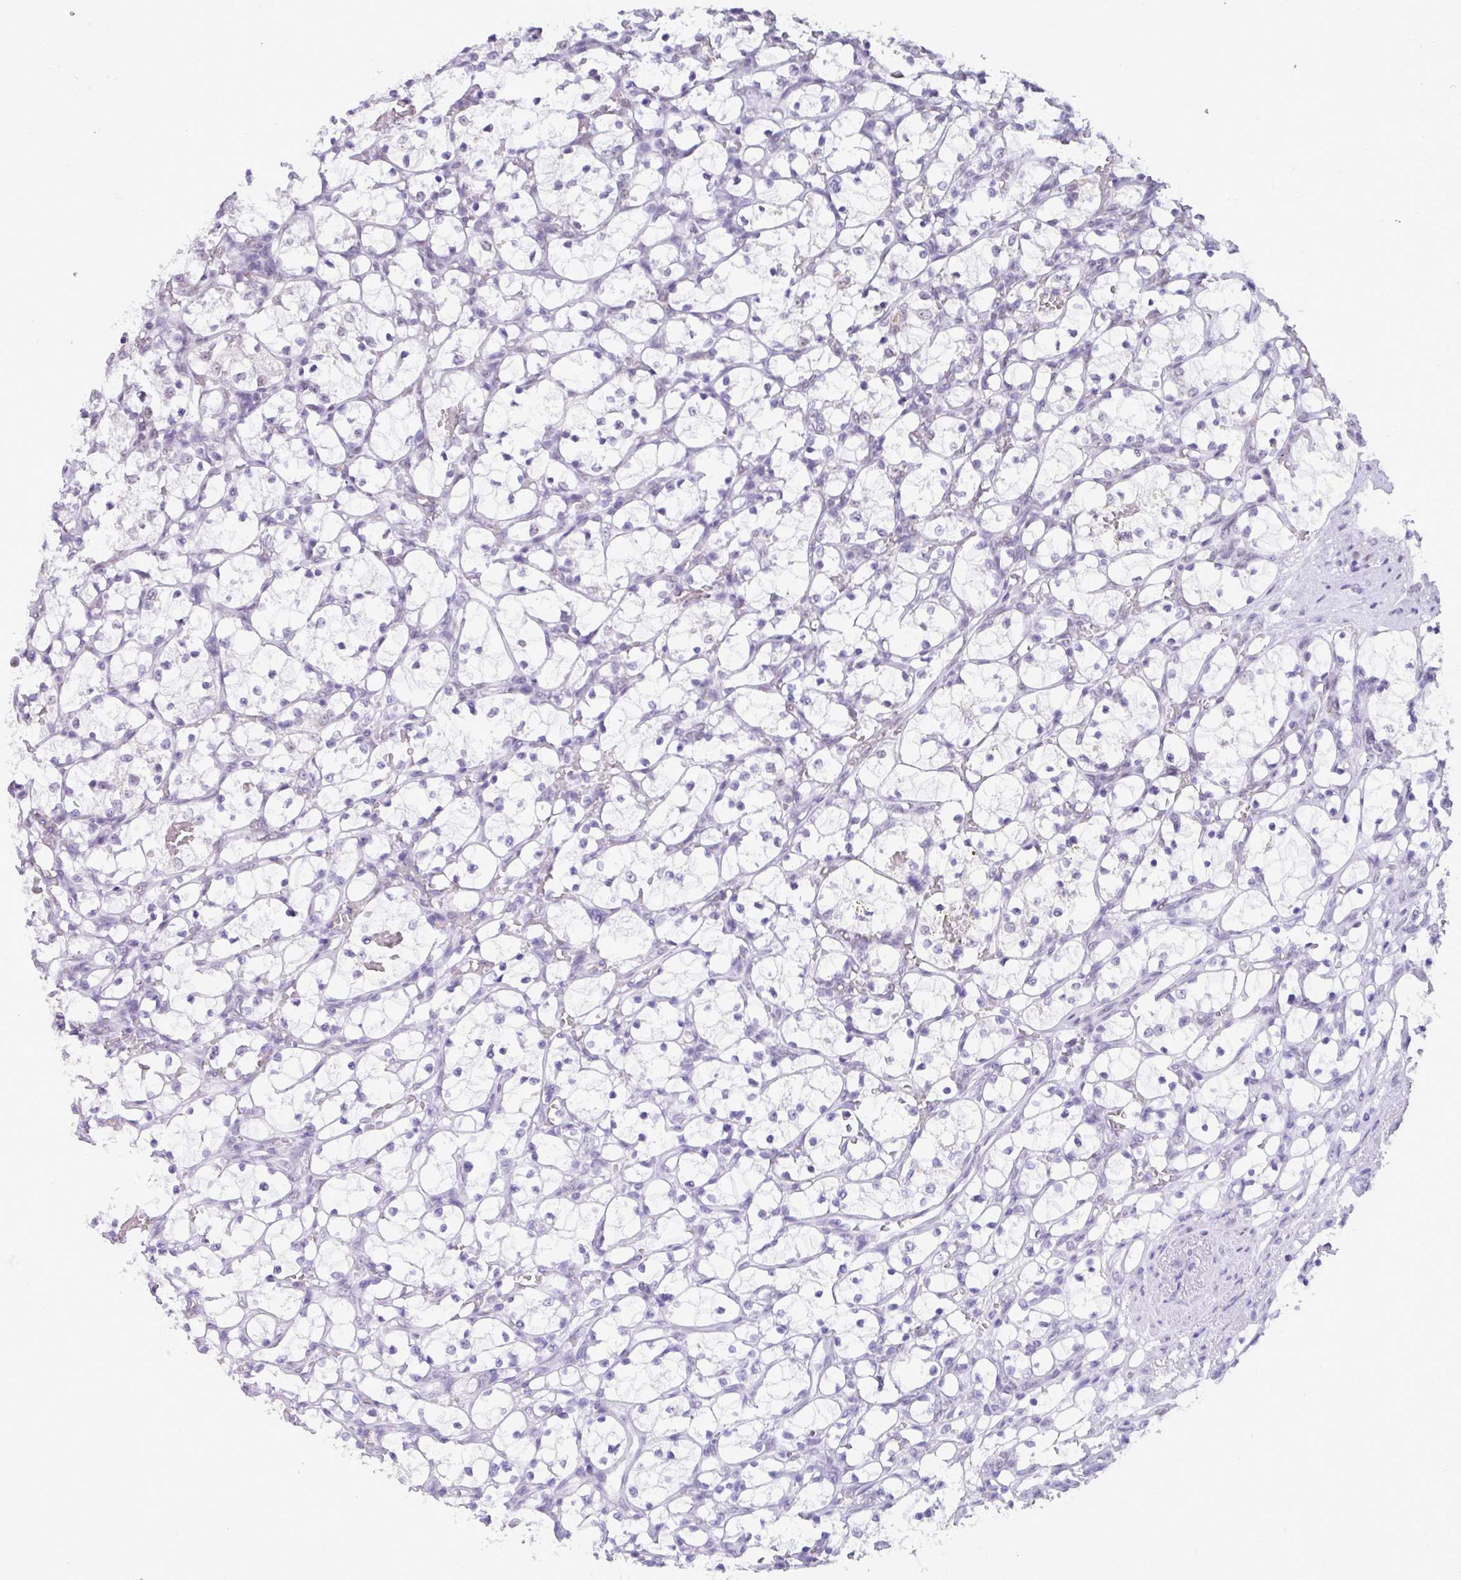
{"staining": {"intensity": "negative", "quantity": "none", "location": "none"}, "tissue": "renal cancer", "cell_type": "Tumor cells", "image_type": "cancer", "snomed": [{"axis": "morphology", "description": "Adenocarcinoma, NOS"}, {"axis": "topography", "description": "Kidney"}], "caption": "This is a micrograph of immunohistochemistry (IHC) staining of renal cancer, which shows no staining in tumor cells.", "gene": "PUF60", "patient": {"sex": "female", "age": 69}}